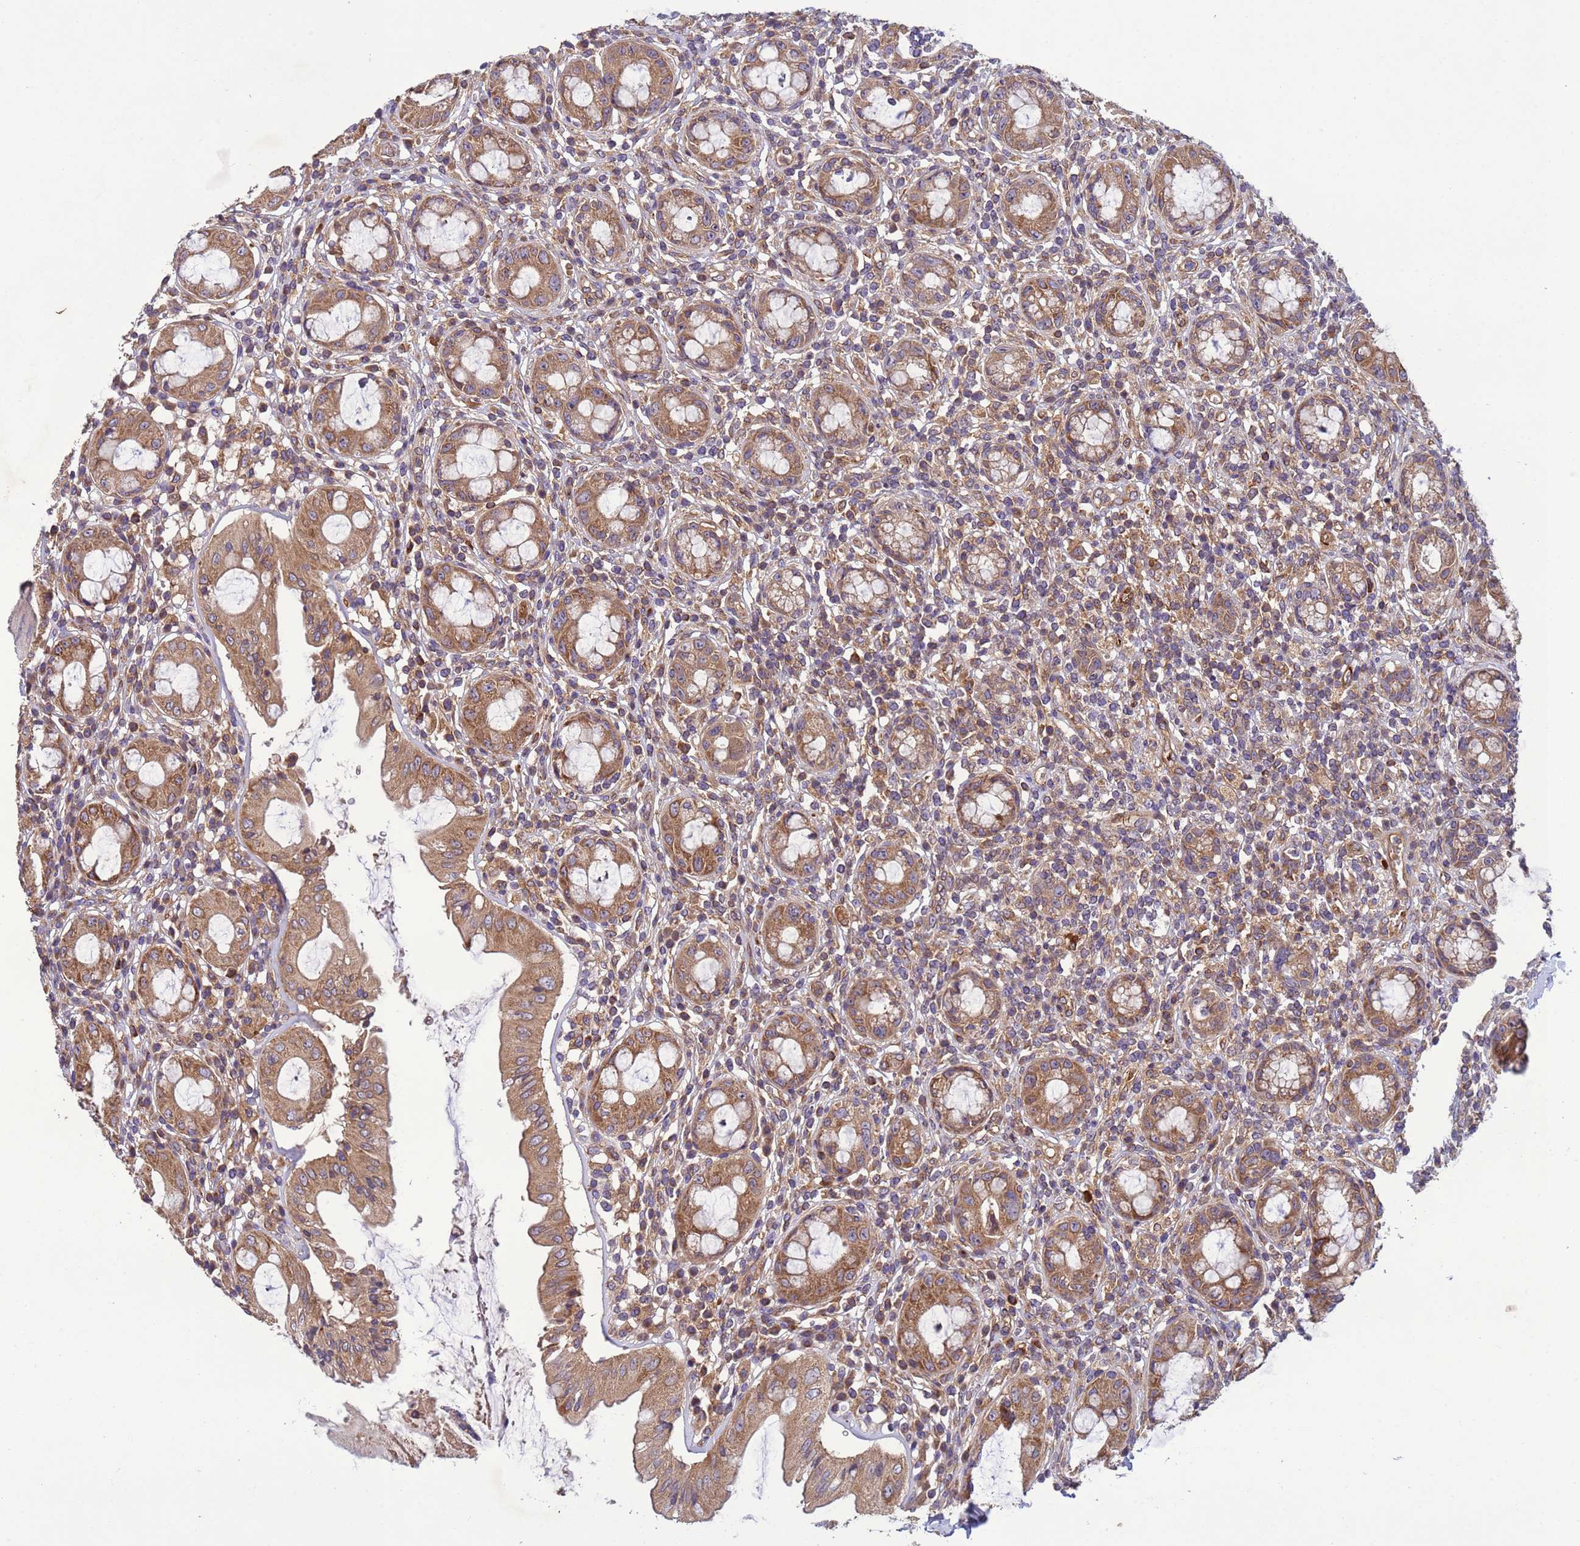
{"staining": {"intensity": "moderate", "quantity": ">75%", "location": "cytoplasmic/membranous"}, "tissue": "rectum", "cell_type": "Glandular cells", "image_type": "normal", "snomed": [{"axis": "morphology", "description": "Normal tissue, NOS"}, {"axis": "topography", "description": "Rectum"}], "caption": "Protein expression by immunohistochemistry (IHC) exhibits moderate cytoplasmic/membranous staining in approximately >75% of glandular cells in benign rectum.", "gene": "RAB10", "patient": {"sex": "female", "age": 57}}